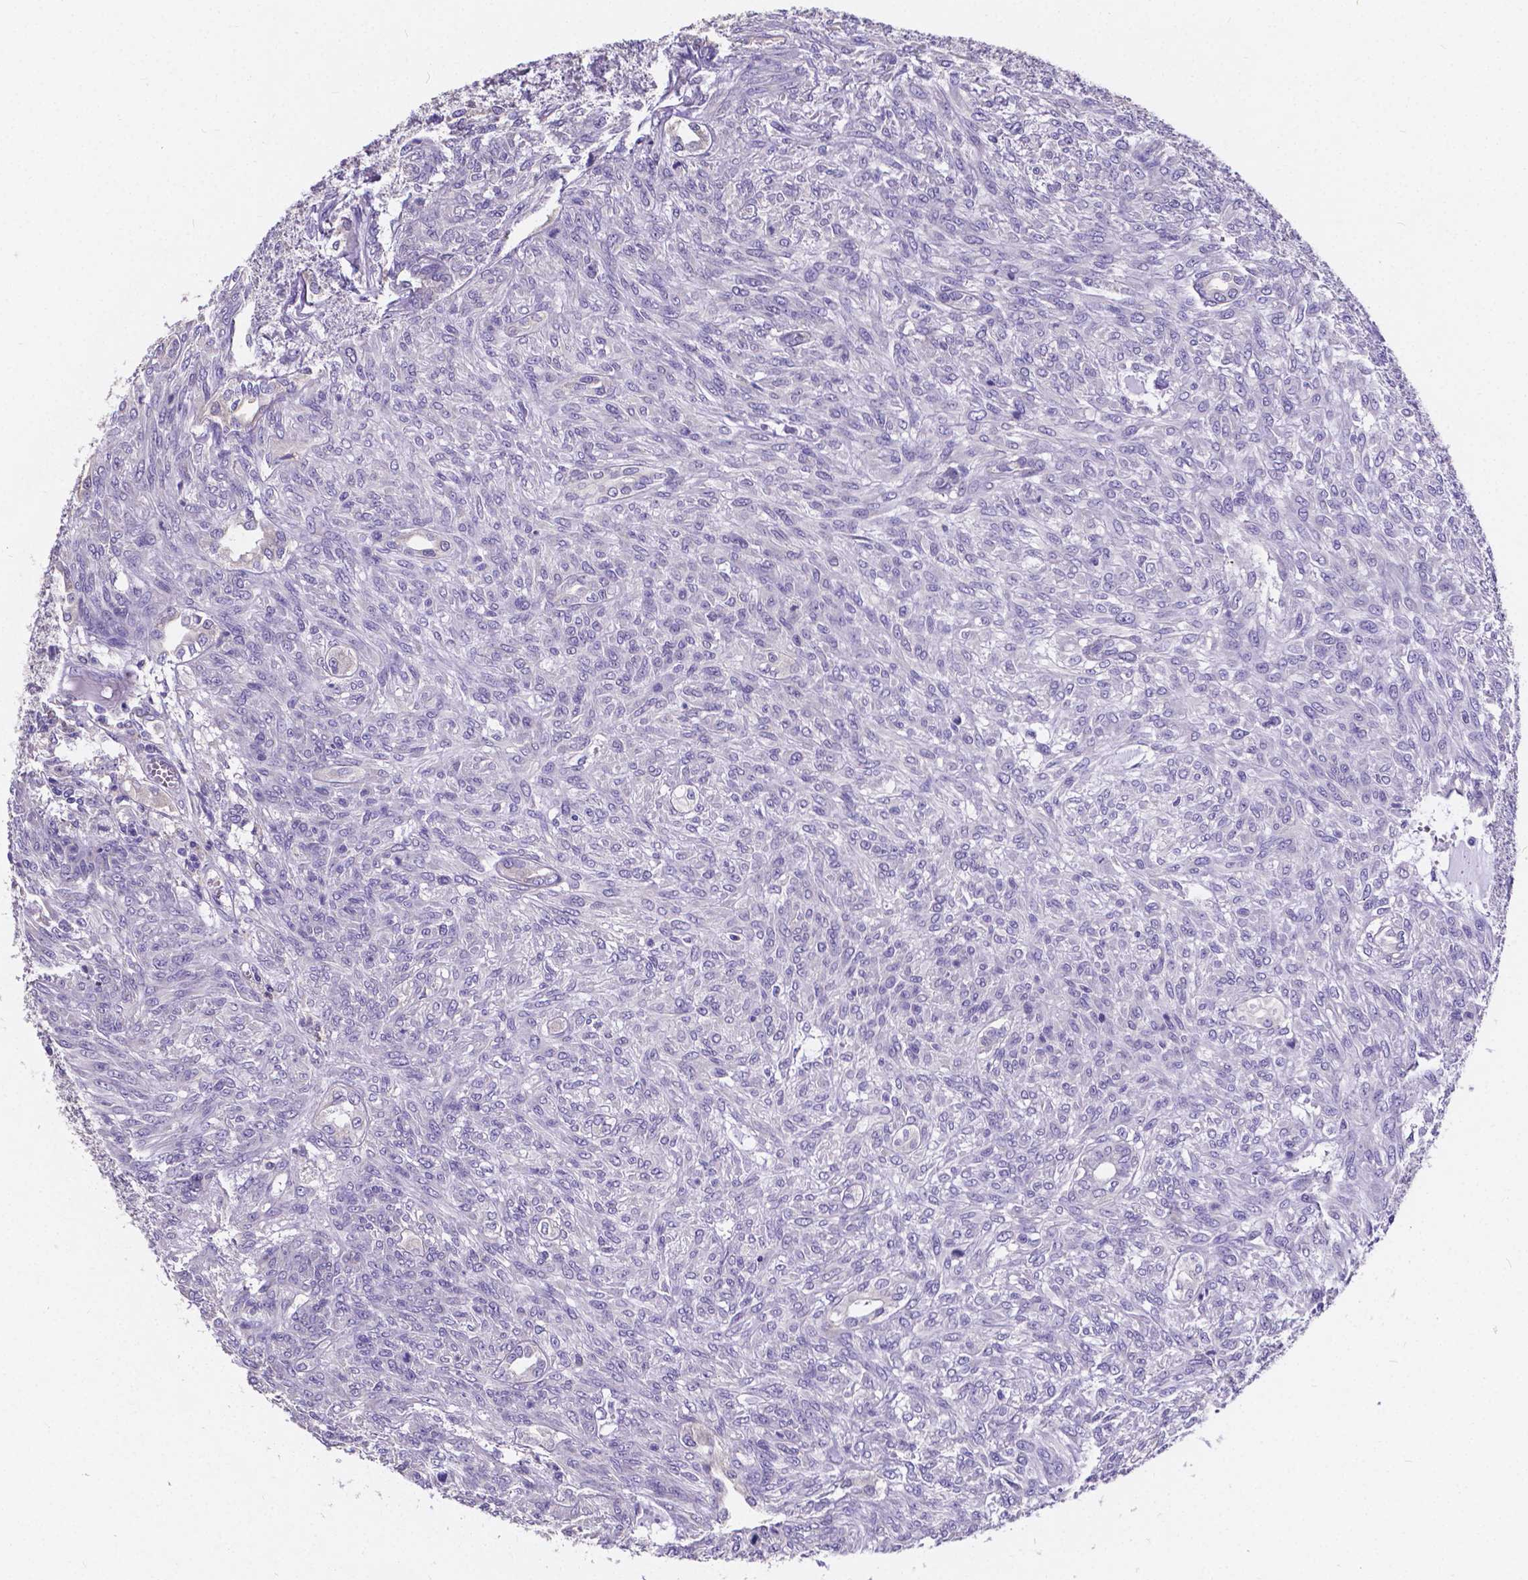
{"staining": {"intensity": "negative", "quantity": "none", "location": "none"}, "tissue": "renal cancer", "cell_type": "Tumor cells", "image_type": "cancer", "snomed": [{"axis": "morphology", "description": "Adenocarcinoma, NOS"}, {"axis": "topography", "description": "Kidney"}], "caption": "This is a histopathology image of IHC staining of adenocarcinoma (renal), which shows no staining in tumor cells. (Immunohistochemistry (ihc), brightfield microscopy, high magnification).", "gene": "ATP6V1D", "patient": {"sex": "male", "age": 58}}